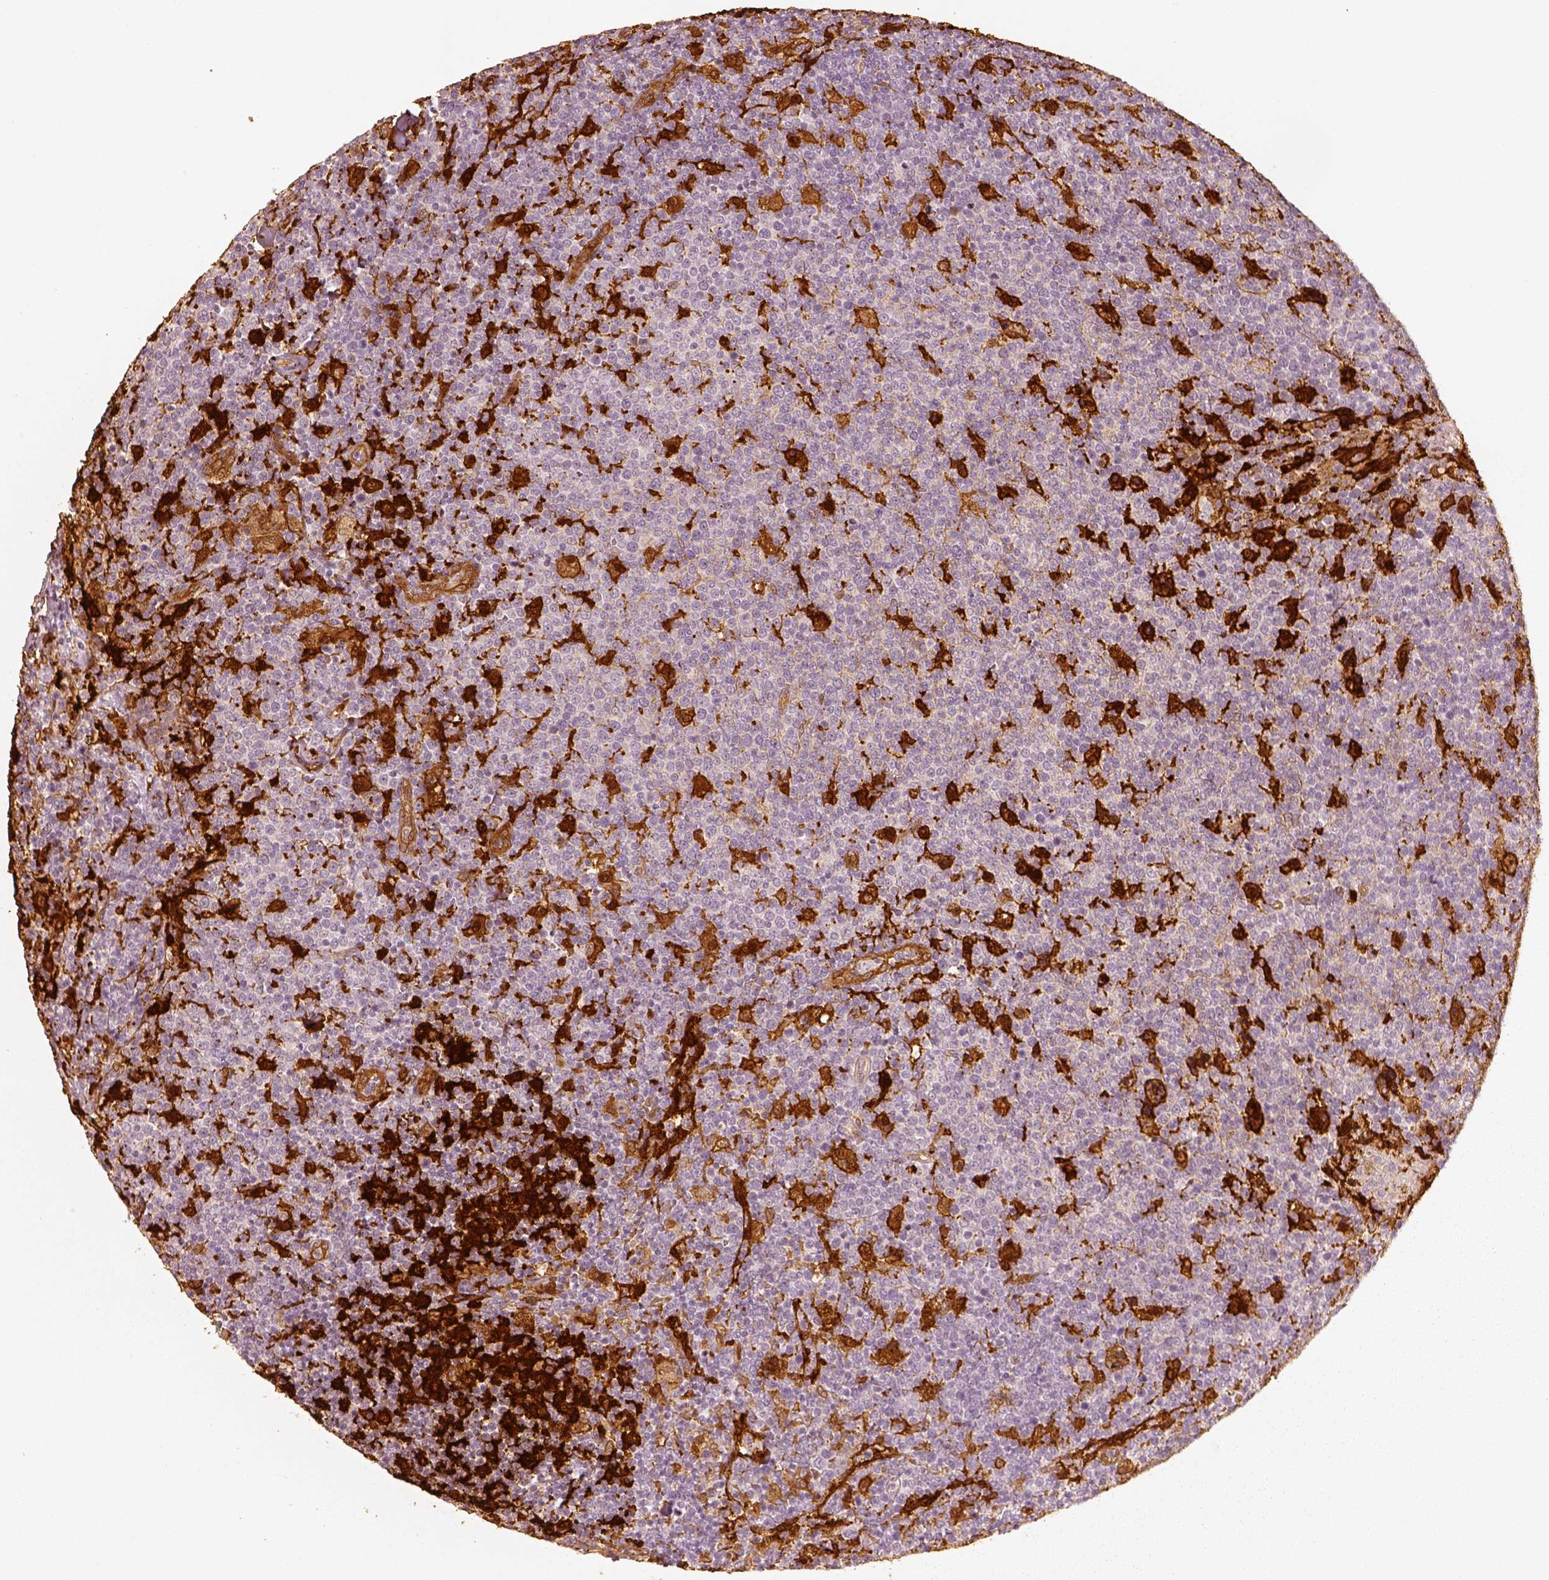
{"staining": {"intensity": "negative", "quantity": "none", "location": "none"}, "tissue": "lymphoma", "cell_type": "Tumor cells", "image_type": "cancer", "snomed": [{"axis": "morphology", "description": "Malignant lymphoma, non-Hodgkin's type, High grade"}, {"axis": "topography", "description": "Lymph node"}], "caption": "Tumor cells are negative for protein expression in human malignant lymphoma, non-Hodgkin's type (high-grade).", "gene": "FSCN1", "patient": {"sex": "male", "age": 61}}